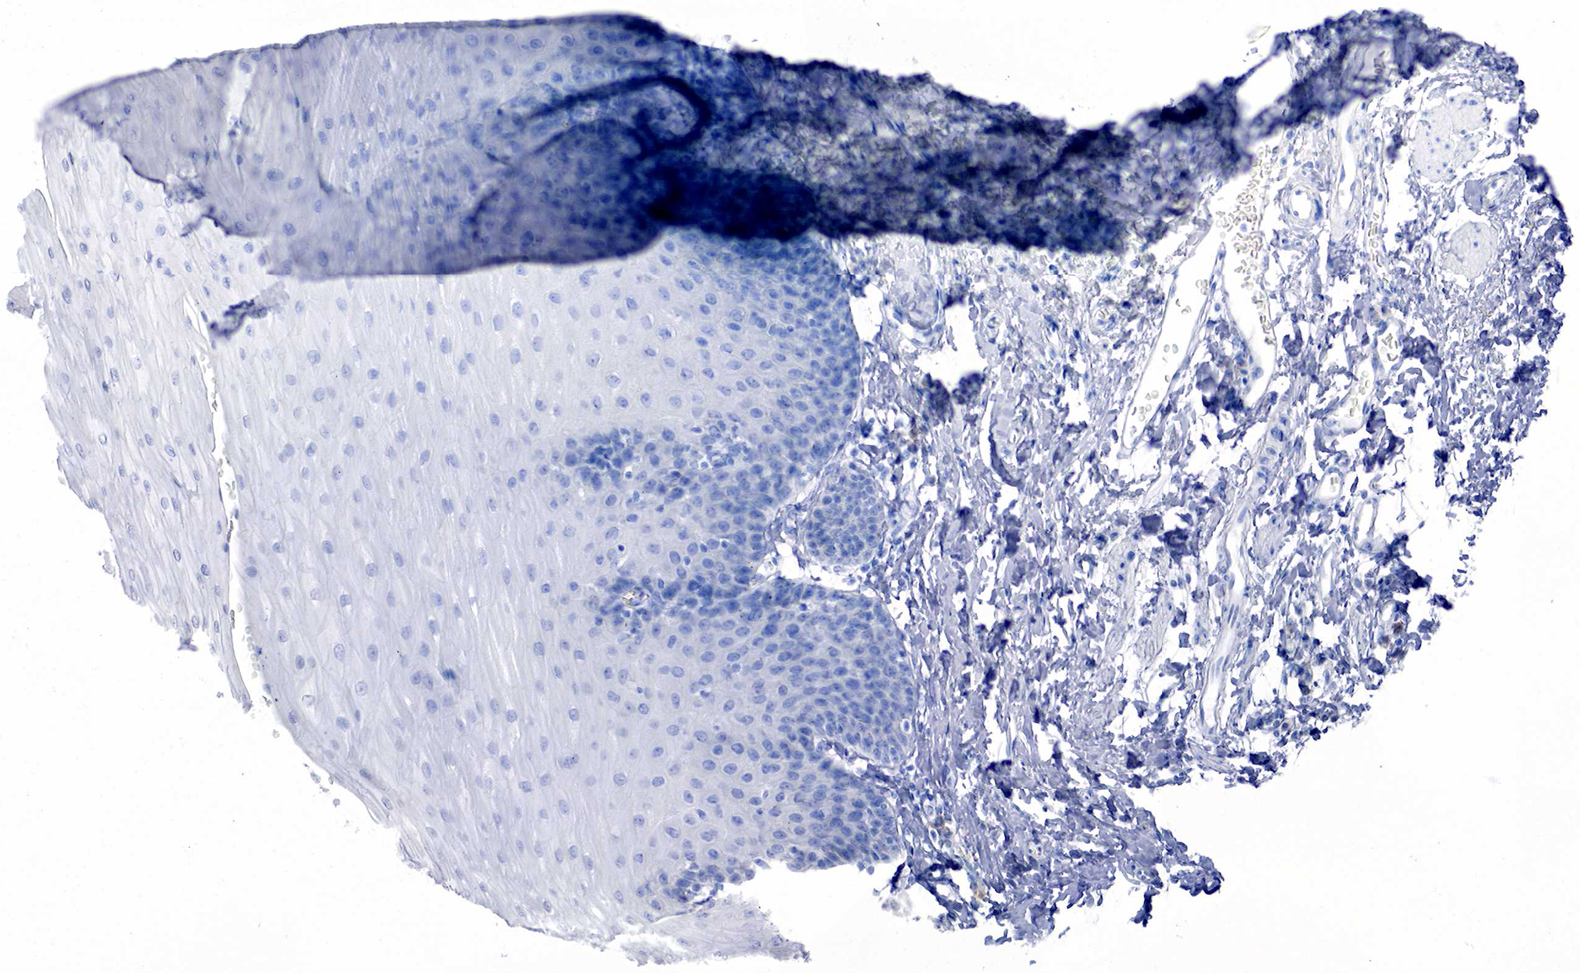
{"staining": {"intensity": "negative", "quantity": "none", "location": "none"}, "tissue": "esophagus", "cell_type": "Squamous epithelial cells", "image_type": "normal", "snomed": [{"axis": "morphology", "description": "Normal tissue, NOS"}, {"axis": "topography", "description": "Esophagus"}], "caption": "Immunohistochemistry (IHC) of normal human esophagus reveals no positivity in squamous epithelial cells.", "gene": "CHGA", "patient": {"sex": "male", "age": 70}}